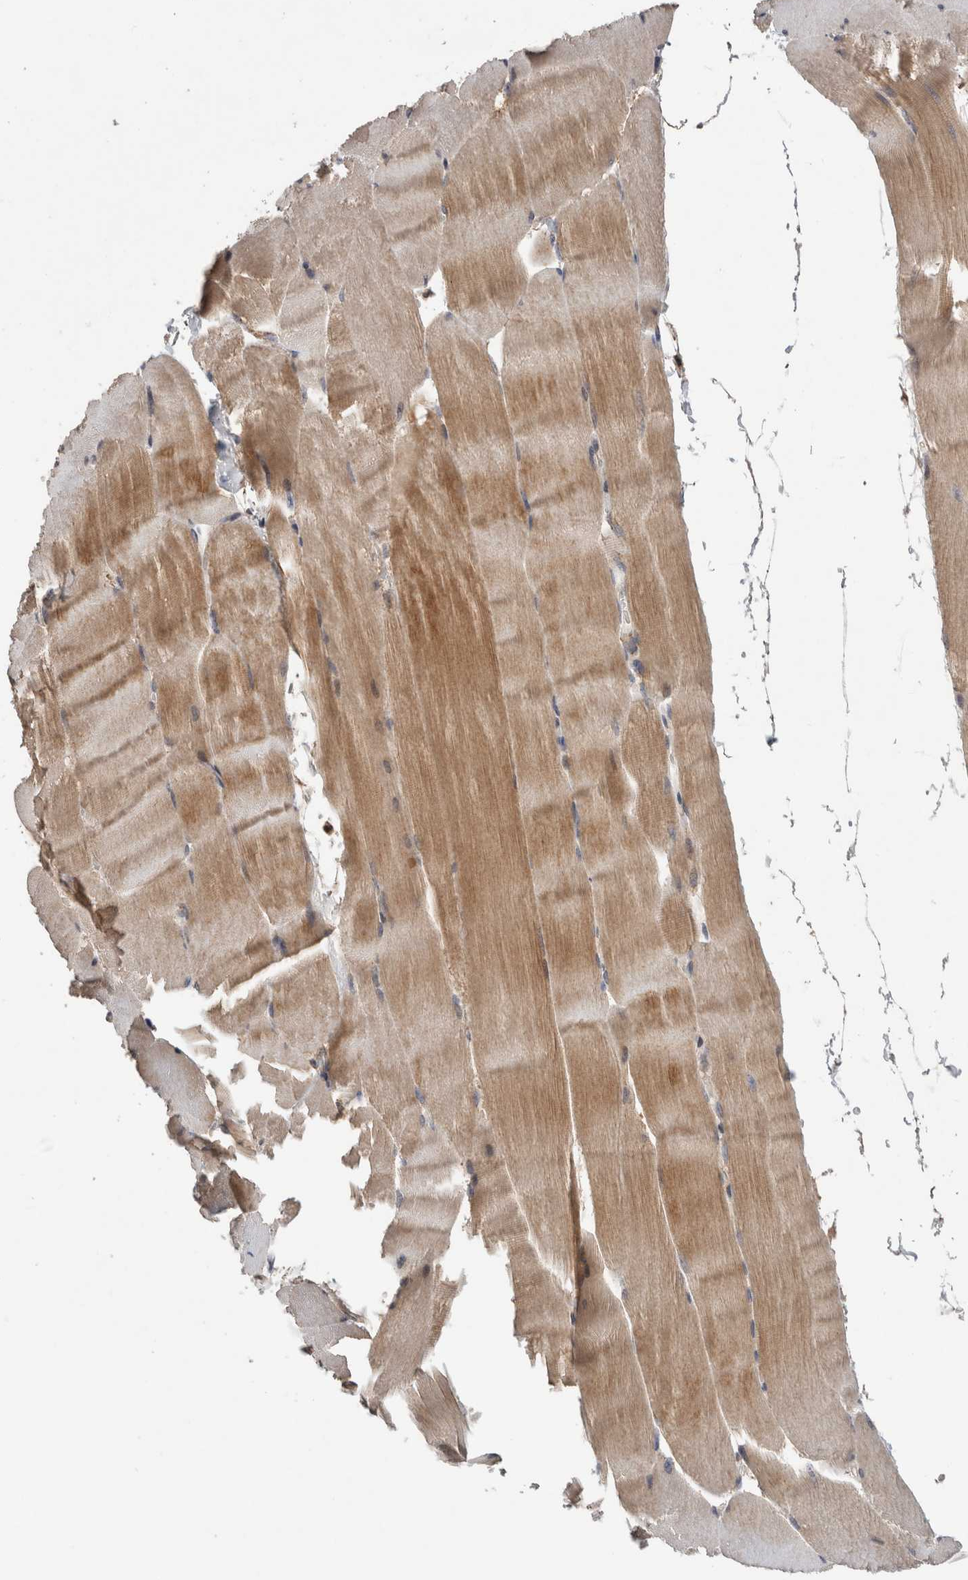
{"staining": {"intensity": "moderate", "quantity": ">75%", "location": "cytoplasmic/membranous"}, "tissue": "skeletal muscle", "cell_type": "Myocytes", "image_type": "normal", "snomed": [{"axis": "morphology", "description": "Normal tissue, NOS"}, {"axis": "topography", "description": "Skeletal muscle"}], "caption": "Protein expression analysis of unremarkable skeletal muscle displays moderate cytoplasmic/membranous expression in about >75% of myocytes.", "gene": "KIF21B", "patient": {"sex": "male", "age": 62}}